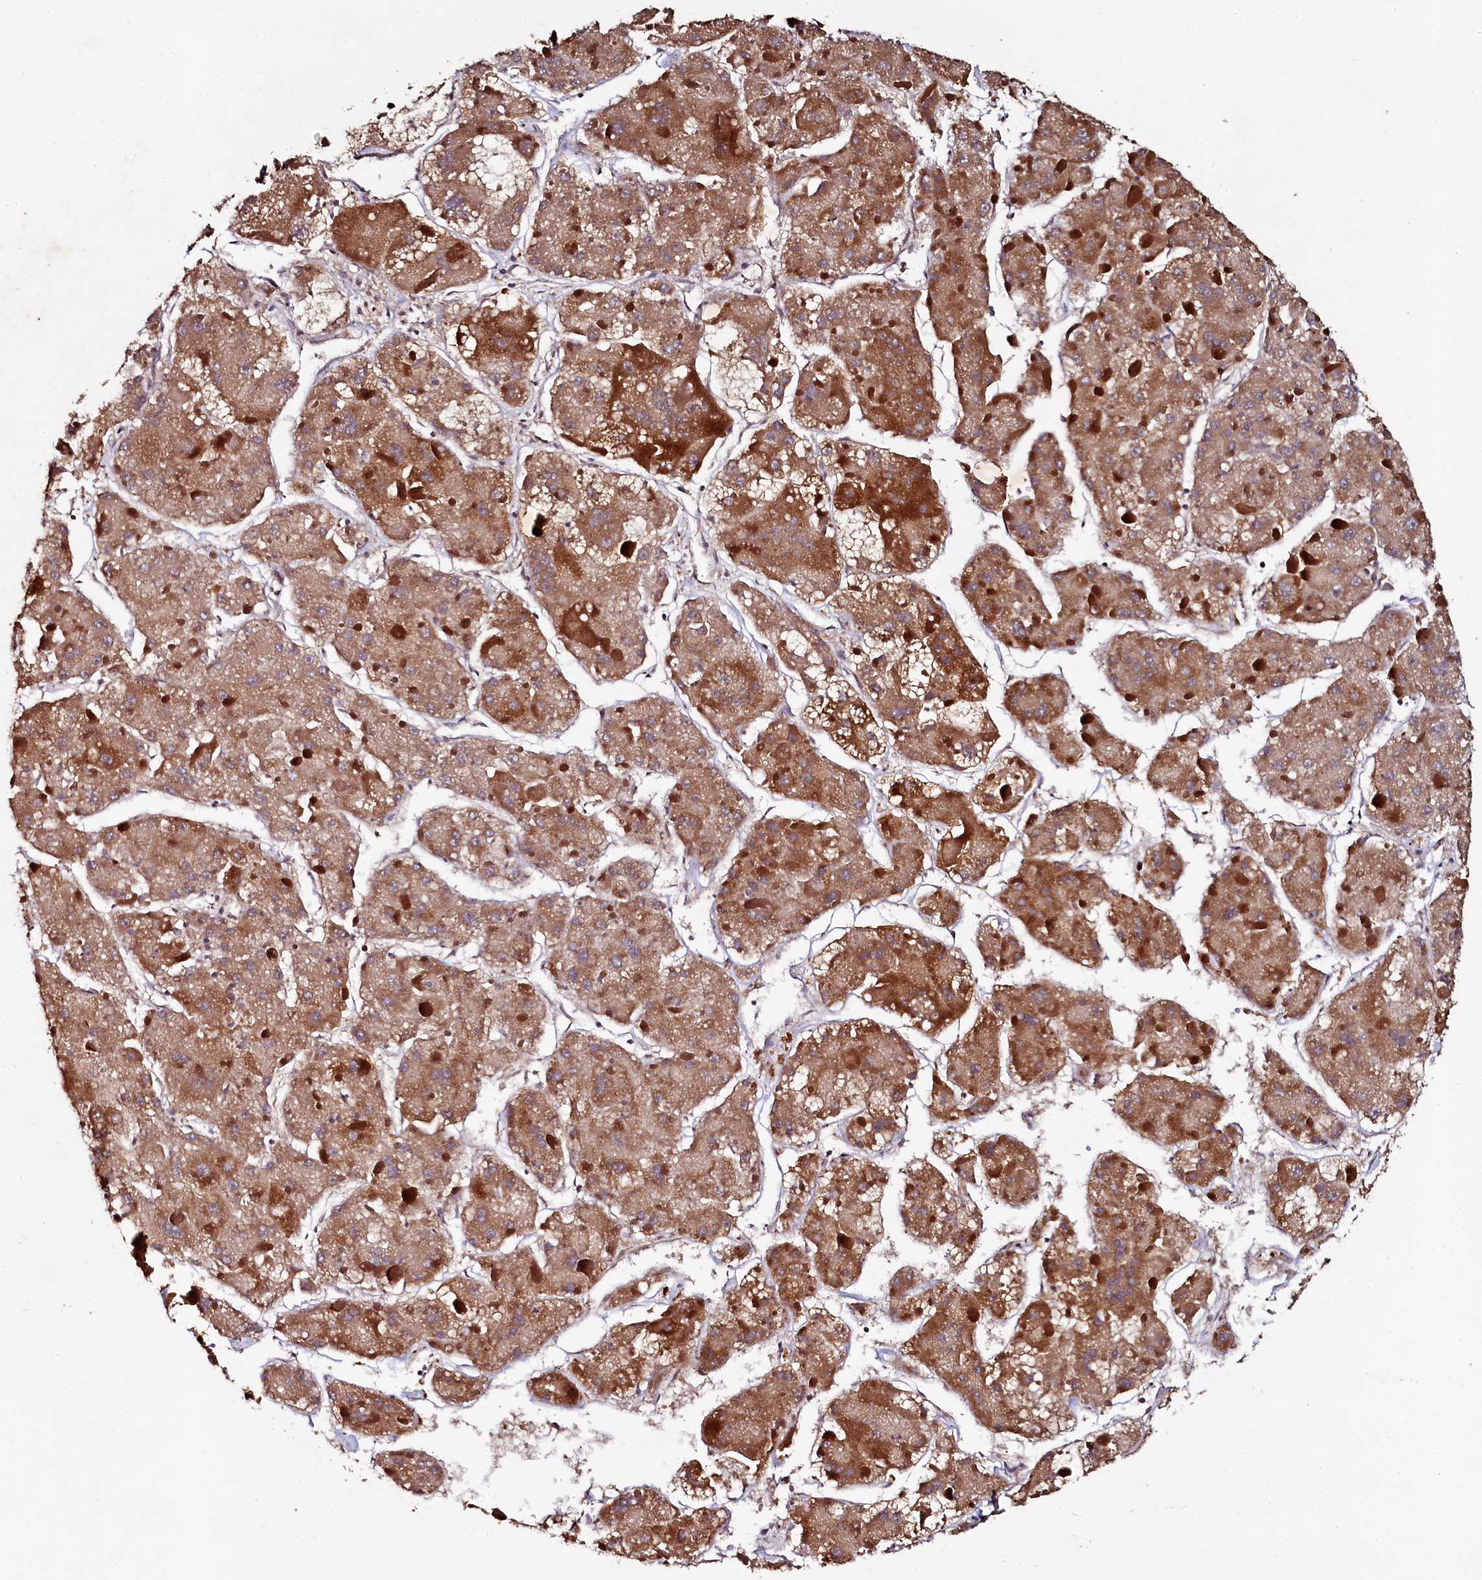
{"staining": {"intensity": "moderate", "quantity": ">75%", "location": "cytoplasmic/membranous"}, "tissue": "liver cancer", "cell_type": "Tumor cells", "image_type": "cancer", "snomed": [{"axis": "morphology", "description": "Carcinoma, Hepatocellular, NOS"}, {"axis": "topography", "description": "Liver"}], "caption": "Protein analysis of liver cancer (hepatocellular carcinoma) tissue exhibits moderate cytoplasmic/membranous expression in approximately >75% of tumor cells. The staining is performed using DAB (3,3'-diaminobenzidine) brown chromogen to label protein expression. The nuclei are counter-stained blue using hematoxylin.", "gene": "SEC24C", "patient": {"sex": "female", "age": 73}}